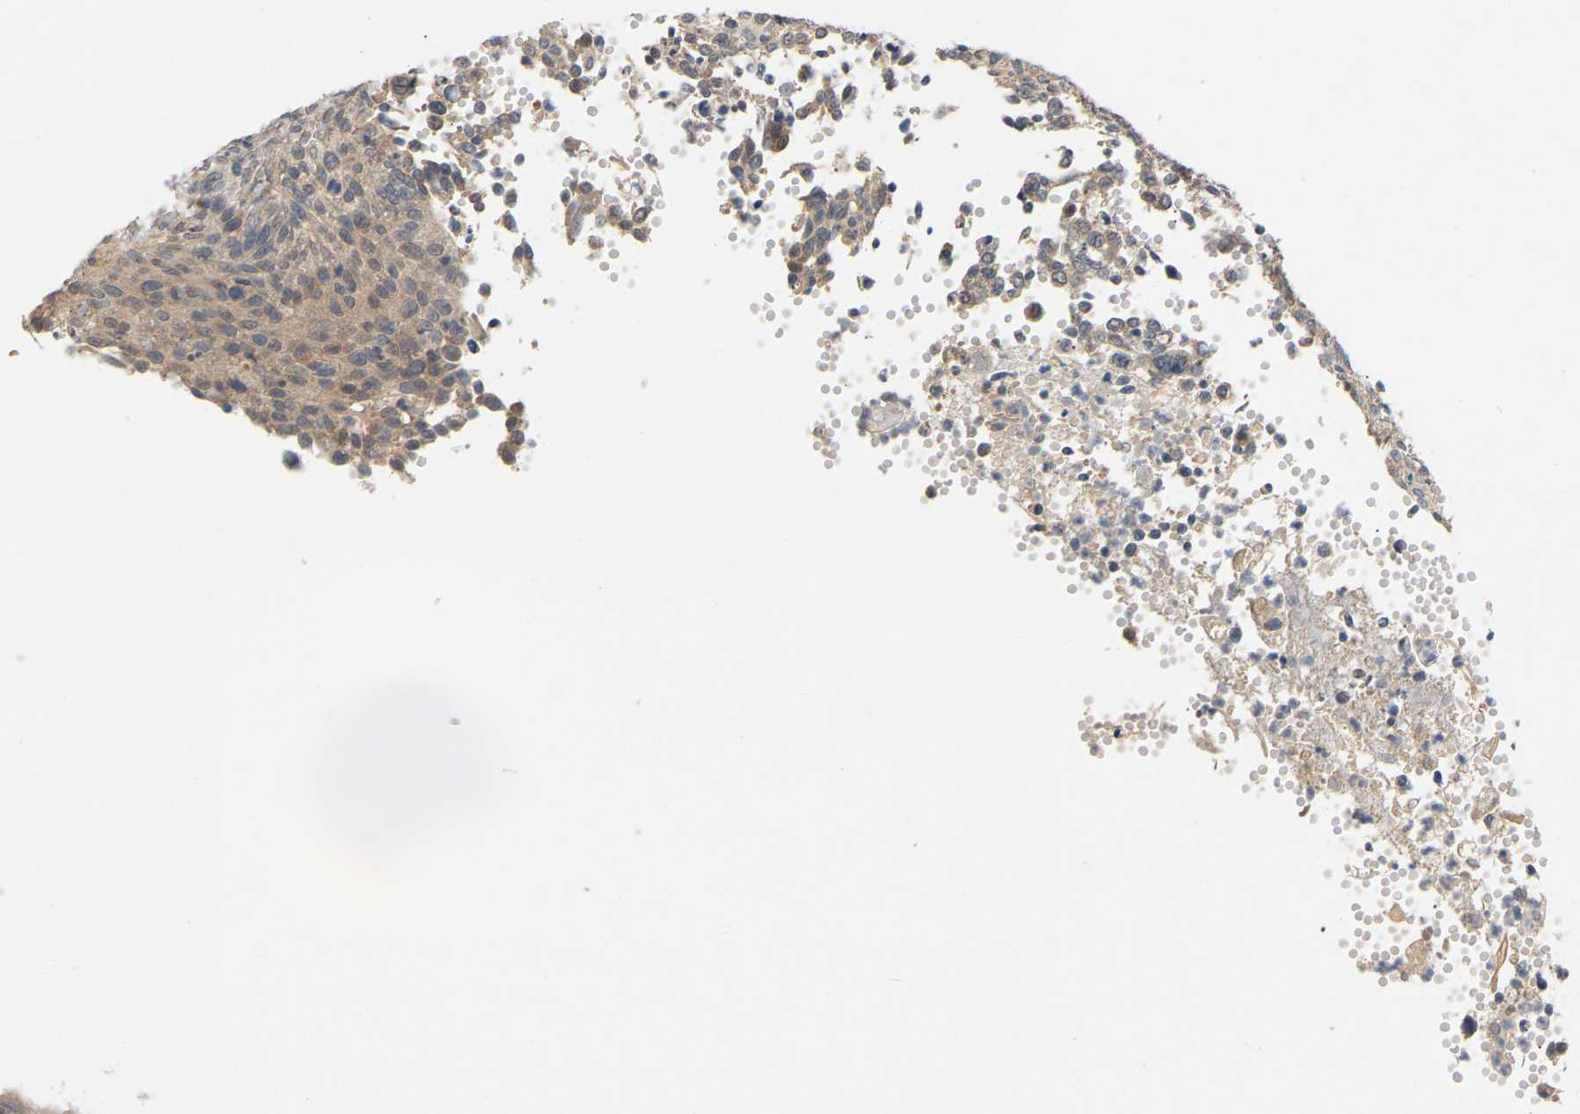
{"staining": {"intensity": "weak", "quantity": "<25%", "location": "cytoplasmic/membranous"}, "tissue": "cervical cancer", "cell_type": "Tumor cells", "image_type": "cancer", "snomed": [{"axis": "morphology", "description": "Squamous cell carcinoma, NOS"}, {"axis": "topography", "description": "Cervix"}], "caption": "Tumor cells are negative for brown protein staining in squamous cell carcinoma (cervical). (DAB IHC with hematoxylin counter stain).", "gene": "TPMT", "patient": {"sex": "female", "age": 70}}